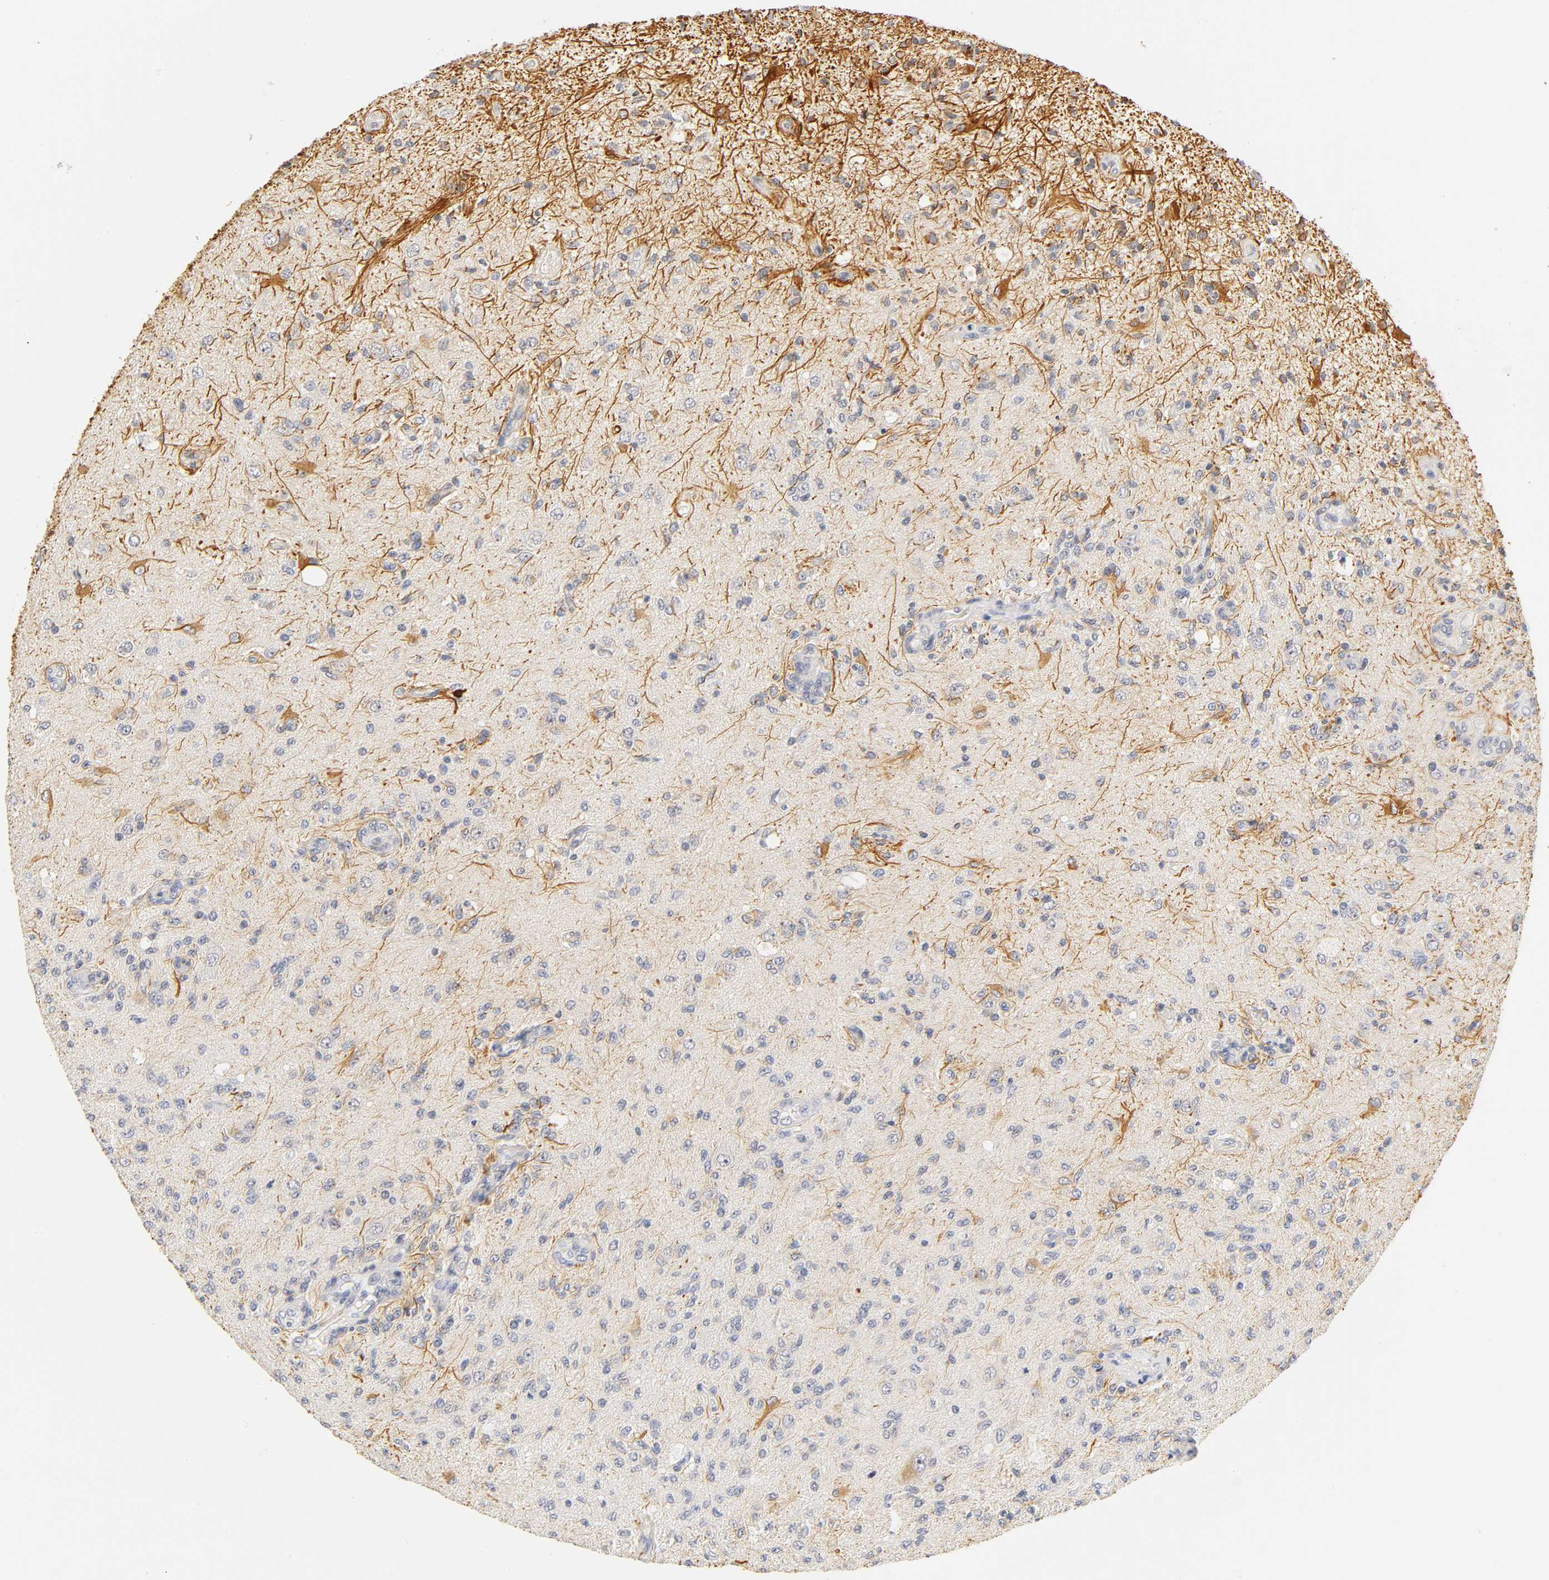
{"staining": {"intensity": "moderate", "quantity": "<25%", "location": "cytoplasmic/membranous"}, "tissue": "glioma", "cell_type": "Tumor cells", "image_type": "cancer", "snomed": [{"axis": "morphology", "description": "Normal tissue, NOS"}, {"axis": "morphology", "description": "Glioma, malignant, High grade"}, {"axis": "topography", "description": "Cerebral cortex"}], "caption": "Moderate cytoplasmic/membranous expression is present in approximately <25% of tumor cells in glioma.", "gene": "MNAT1", "patient": {"sex": "male", "age": 77}}